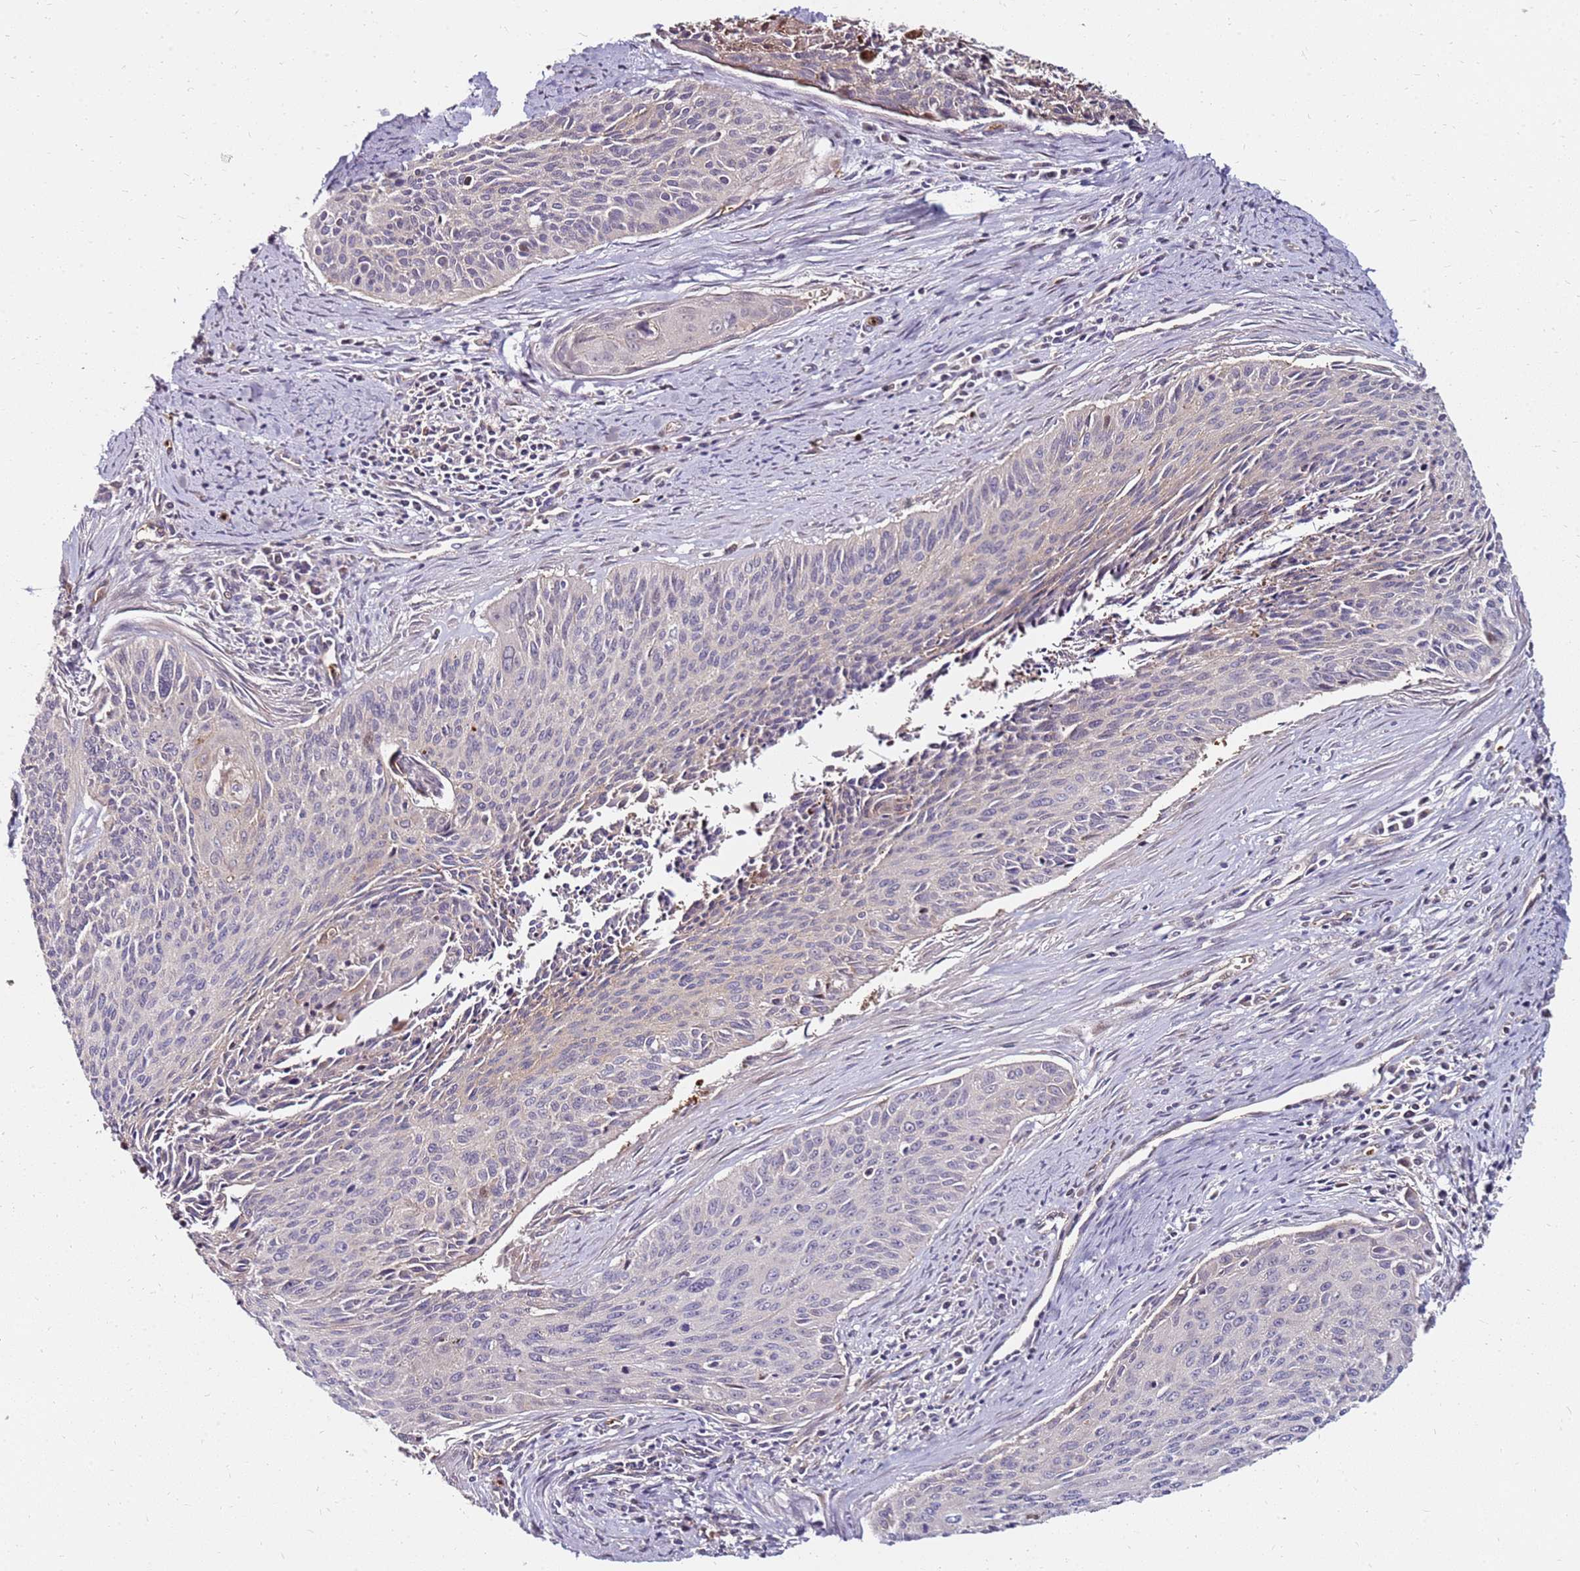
{"staining": {"intensity": "weak", "quantity": "<25%", "location": "cytoplasmic/membranous"}, "tissue": "cervical cancer", "cell_type": "Tumor cells", "image_type": "cancer", "snomed": [{"axis": "morphology", "description": "Squamous cell carcinoma, NOS"}, {"axis": "topography", "description": "Cervix"}], "caption": "High magnification brightfield microscopy of cervical cancer stained with DAB (brown) and counterstained with hematoxylin (blue): tumor cells show no significant positivity. (DAB (3,3'-diaminobenzidine) immunohistochemistry (IHC) visualized using brightfield microscopy, high magnification).", "gene": "RNF11", "patient": {"sex": "female", "age": 55}}